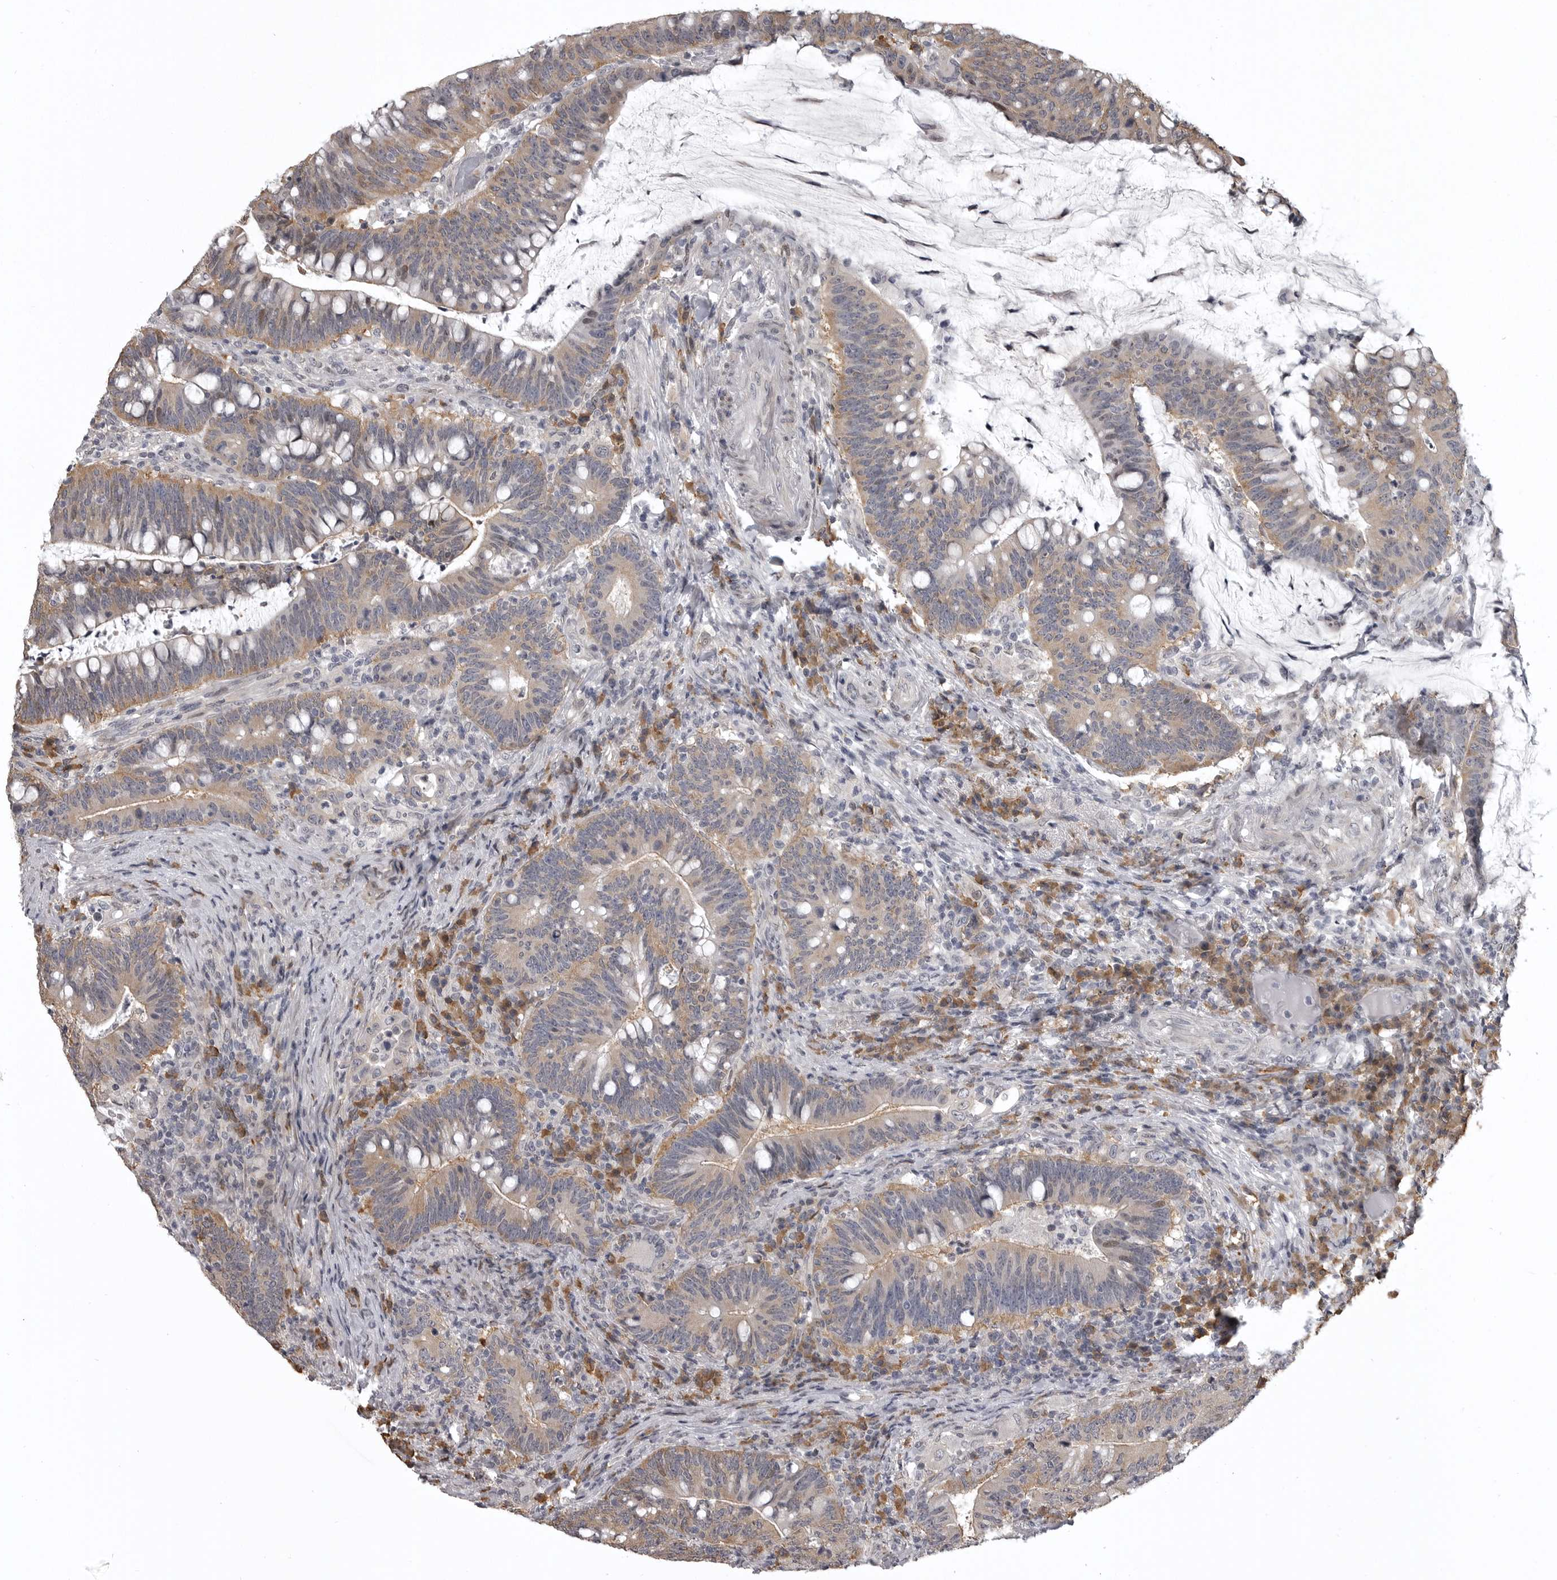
{"staining": {"intensity": "weak", "quantity": ">75%", "location": "cytoplasmic/membranous"}, "tissue": "colorectal cancer", "cell_type": "Tumor cells", "image_type": "cancer", "snomed": [{"axis": "morphology", "description": "Adenocarcinoma, NOS"}, {"axis": "topography", "description": "Colon"}], "caption": "IHC image of neoplastic tissue: colorectal cancer (adenocarcinoma) stained using immunohistochemistry shows low levels of weak protein expression localized specifically in the cytoplasmic/membranous of tumor cells, appearing as a cytoplasmic/membranous brown color.", "gene": "SNX16", "patient": {"sex": "female", "age": 66}}